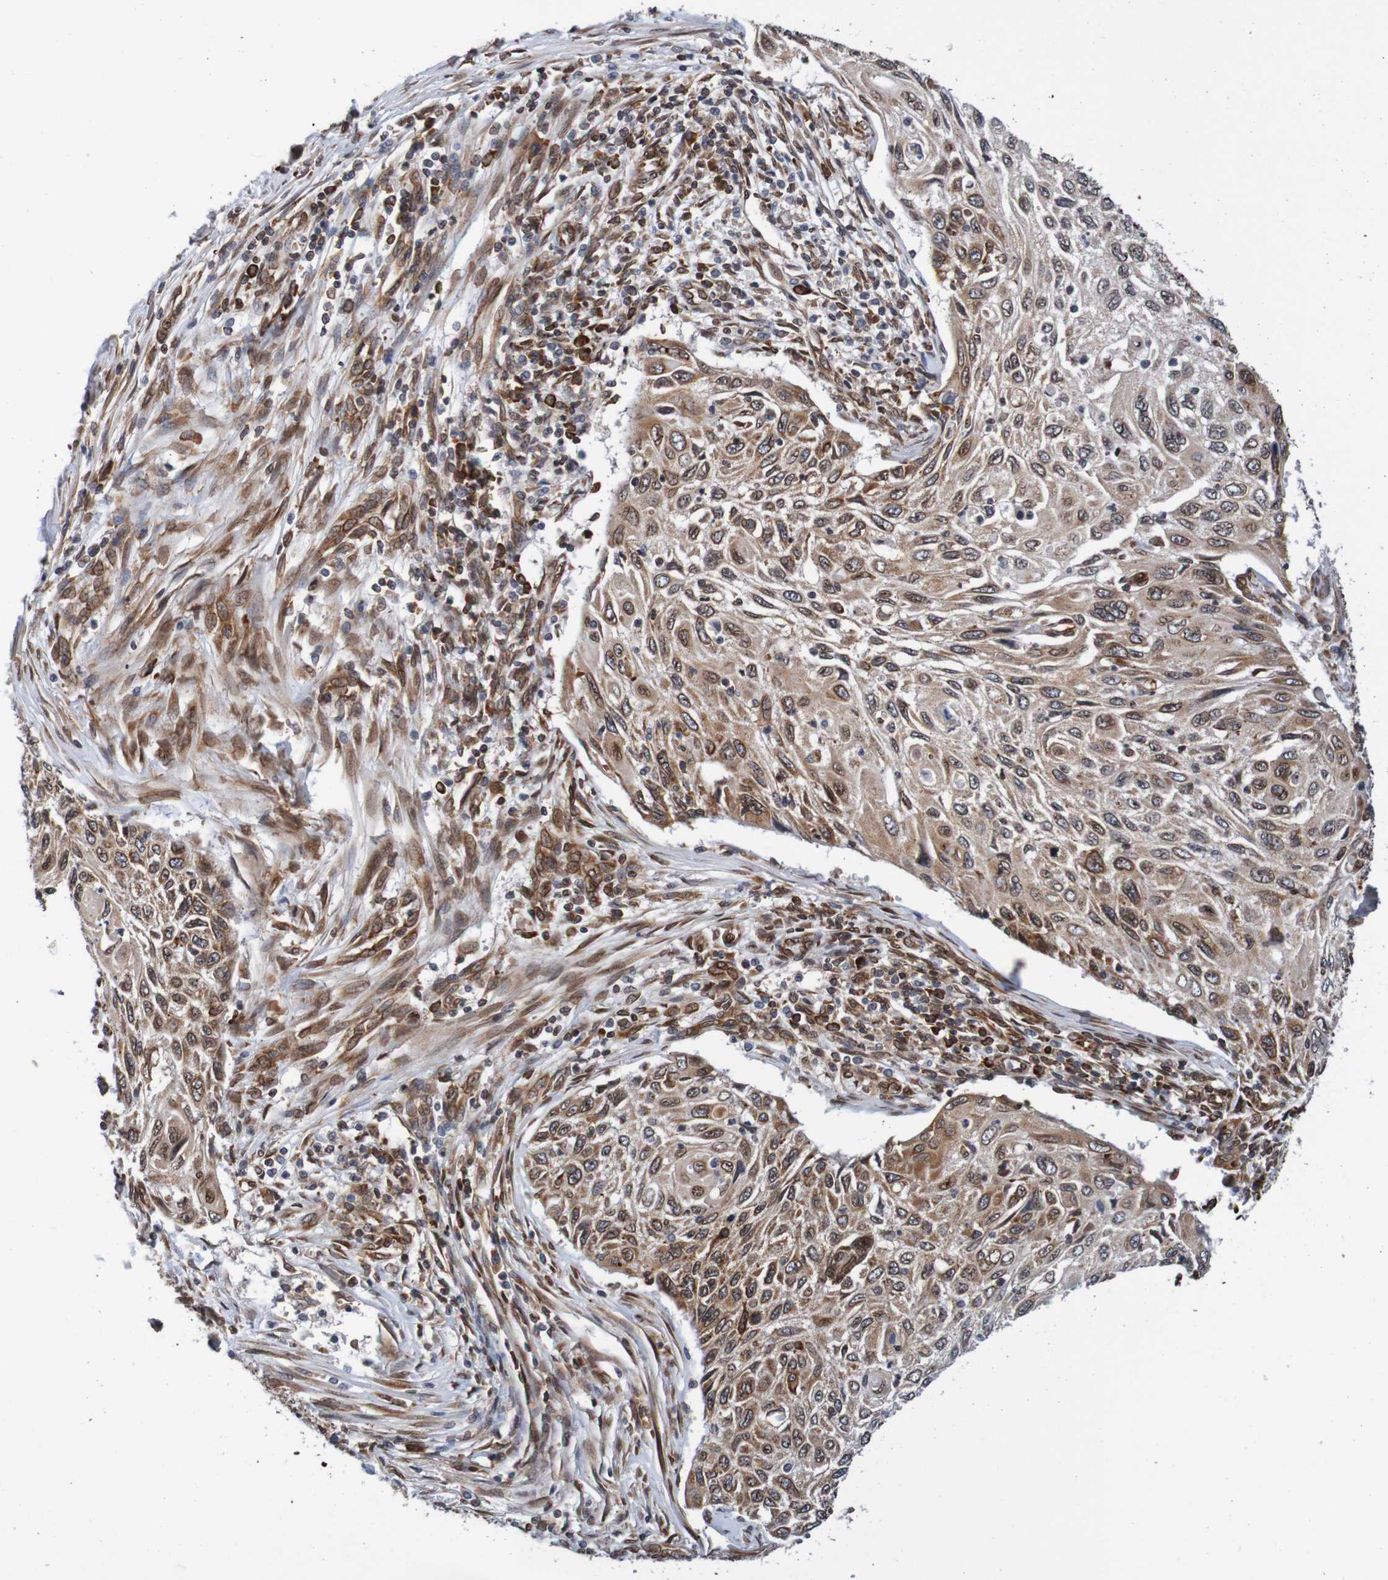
{"staining": {"intensity": "moderate", "quantity": ">75%", "location": "cytoplasmic/membranous,nuclear"}, "tissue": "cervical cancer", "cell_type": "Tumor cells", "image_type": "cancer", "snomed": [{"axis": "morphology", "description": "Squamous cell carcinoma, NOS"}, {"axis": "topography", "description": "Cervix"}], "caption": "Protein staining exhibits moderate cytoplasmic/membranous and nuclear staining in about >75% of tumor cells in cervical squamous cell carcinoma.", "gene": "TMEM109", "patient": {"sex": "female", "age": 70}}